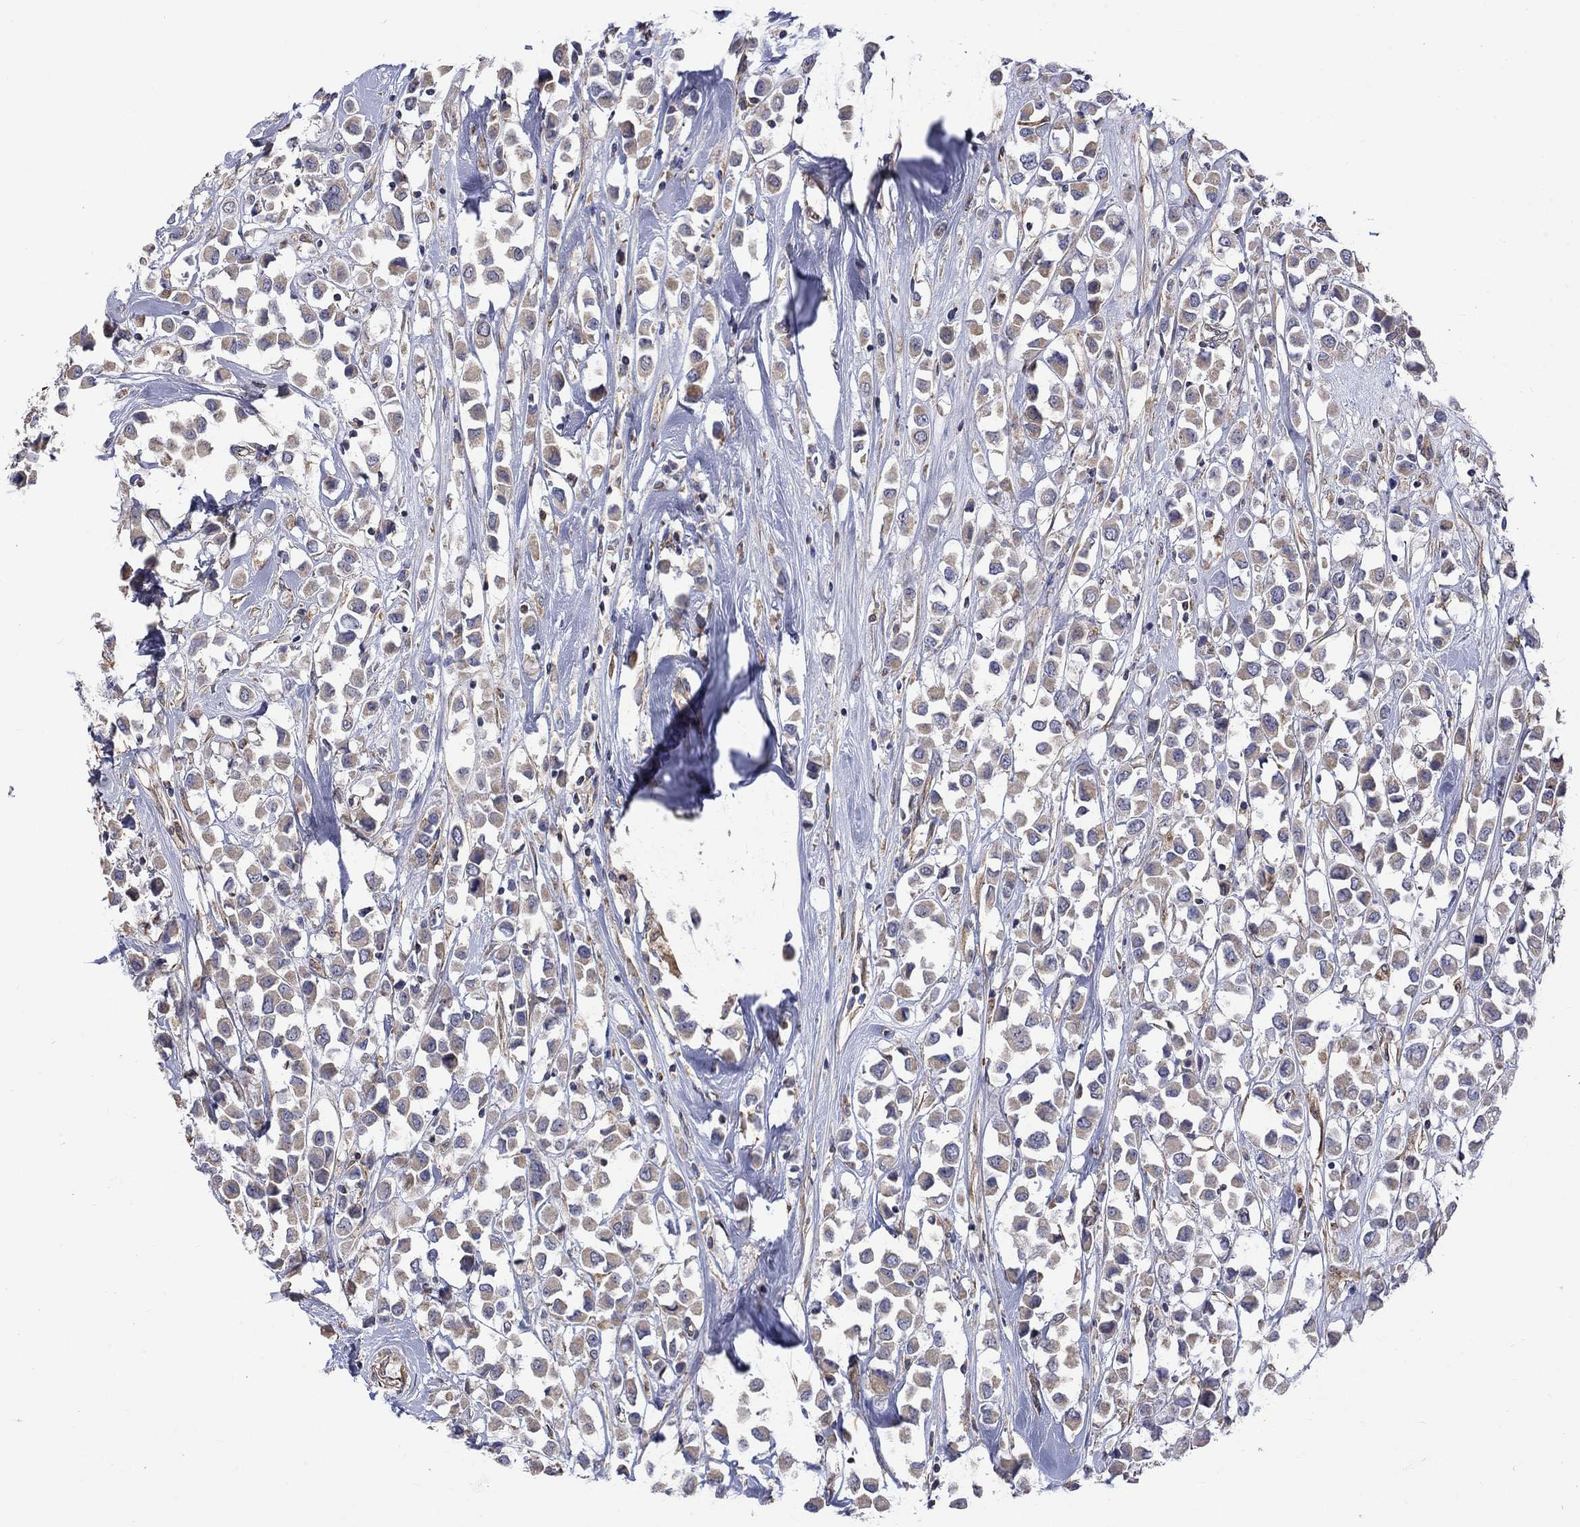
{"staining": {"intensity": "weak", "quantity": "25%-75%", "location": "cytoplasmic/membranous"}, "tissue": "breast cancer", "cell_type": "Tumor cells", "image_type": "cancer", "snomed": [{"axis": "morphology", "description": "Duct carcinoma"}, {"axis": "topography", "description": "Breast"}], "caption": "Immunohistochemistry (IHC) histopathology image of human intraductal carcinoma (breast) stained for a protein (brown), which displays low levels of weak cytoplasmic/membranous positivity in about 25%-75% of tumor cells.", "gene": "CAMKK2", "patient": {"sex": "female", "age": 61}}